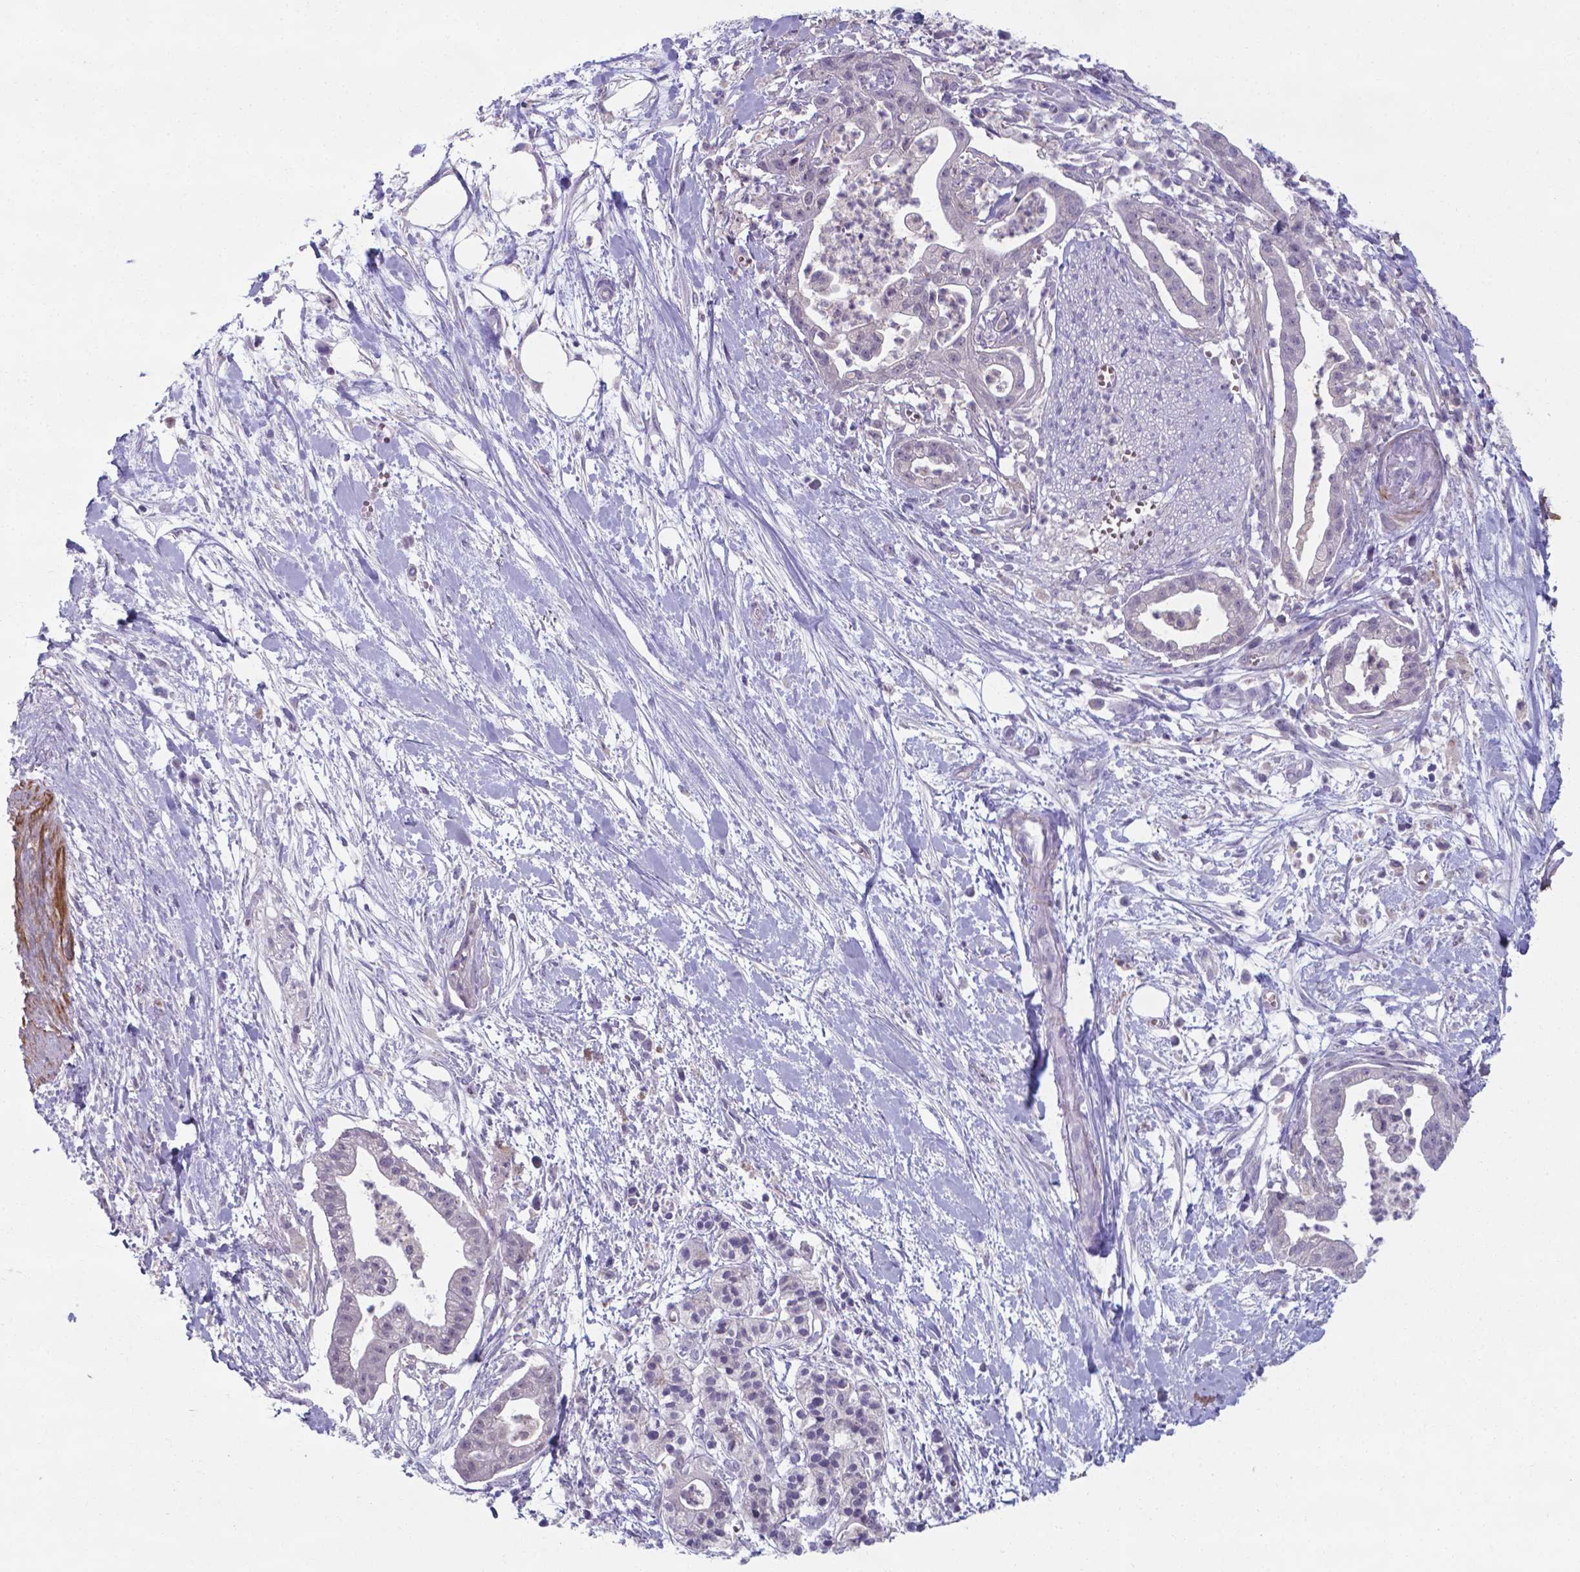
{"staining": {"intensity": "negative", "quantity": "none", "location": "none"}, "tissue": "pancreatic cancer", "cell_type": "Tumor cells", "image_type": "cancer", "snomed": [{"axis": "morphology", "description": "Normal tissue, NOS"}, {"axis": "morphology", "description": "Adenocarcinoma, NOS"}, {"axis": "topography", "description": "Lymph node"}, {"axis": "topography", "description": "Pancreas"}], "caption": "A high-resolution photomicrograph shows immunohistochemistry (IHC) staining of pancreatic adenocarcinoma, which shows no significant staining in tumor cells. Nuclei are stained in blue.", "gene": "AP5B1", "patient": {"sex": "female", "age": 58}}